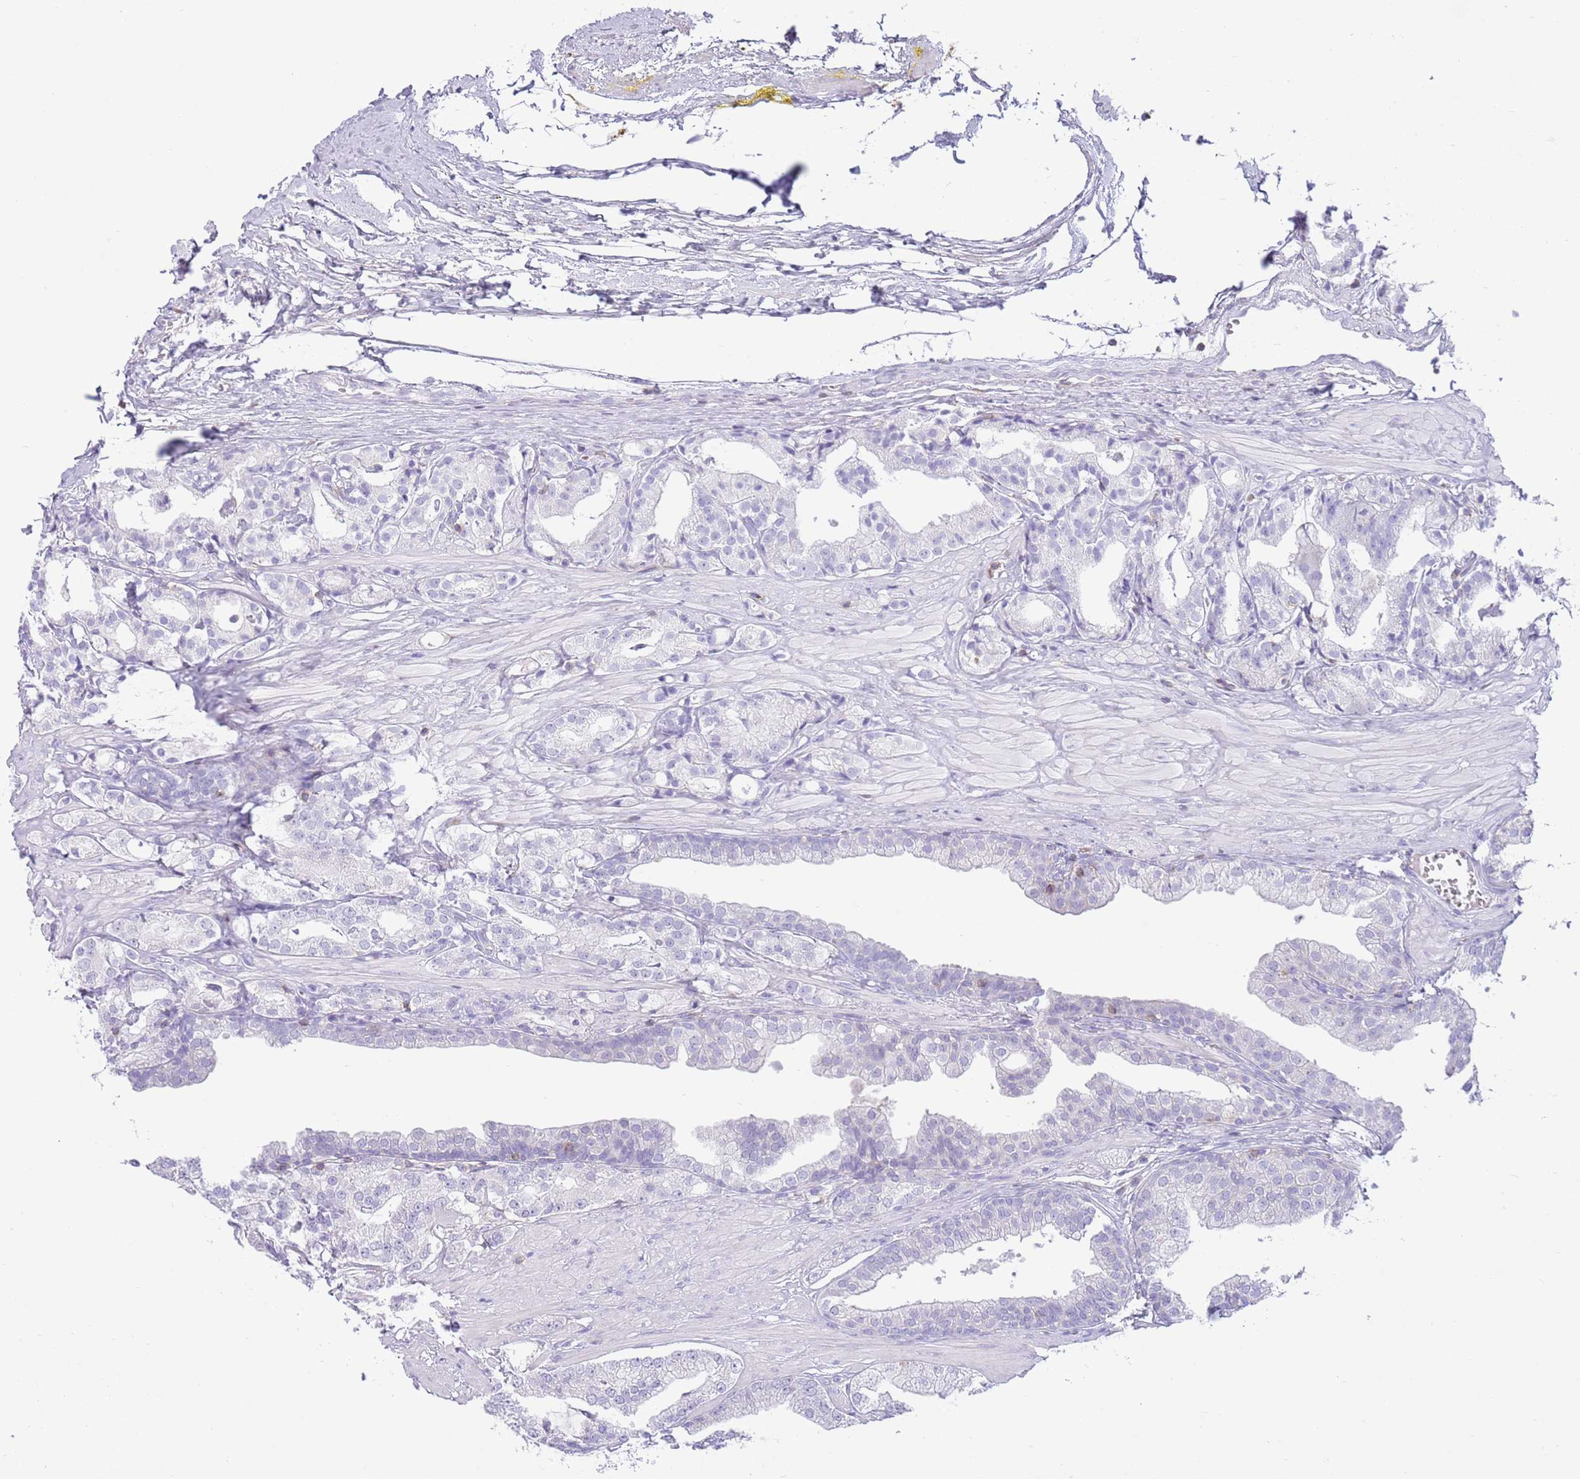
{"staining": {"intensity": "negative", "quantity": "none", "location": "none"}, "tissue": "prostate cancer", "cell_type": "Tumor cells", "image_type": "cancer", "snomed": [{"axis": "morphology", "description": "Adenocarcinoma, High grade"}, {"axis": "topography", "description": "Prostate"}], "caption": "An IHC micrograph of prostate high-grade adenocarcinoma is shown. There is no staining in tumor cells of prostate high-grade adenocarcinoma. (IHC, brightfield microscopy, high magnification).", "gene": "OR4Q3", "patient": {"sex": "male", "age": 71}}